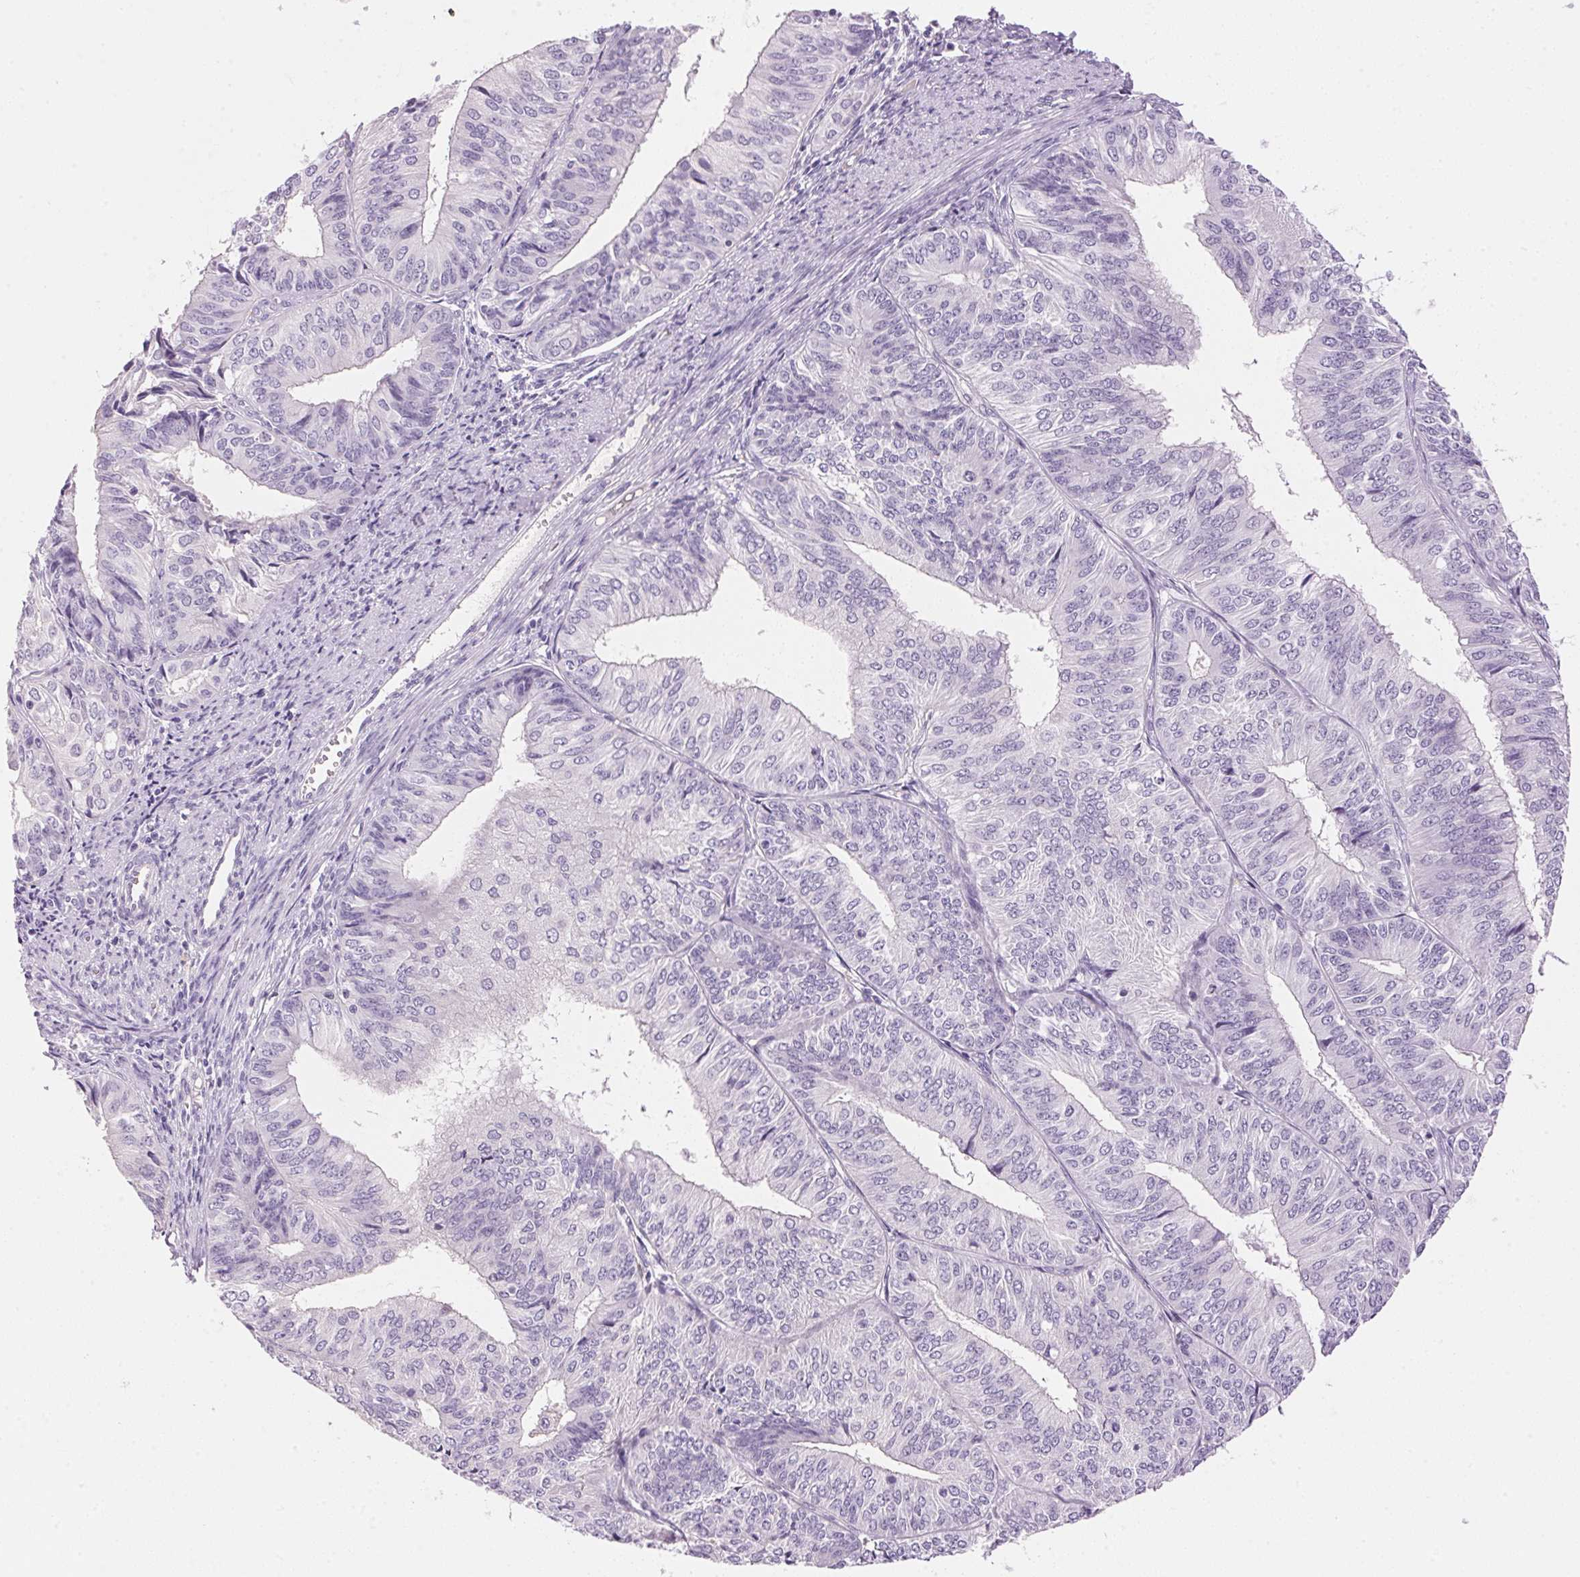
{"staining": {"intensity": "negative", "quantity": "none", "location": "none"}, "tissue": "endometrial cancer", "cell_type": "Tumor cells", "image_type": "cancer", "snomed": [{"axis": "morphology", "description": "Adenocarcinoma, NOS"}, {"axis": "topography", "description": "Endometrium"}], "caption": "Immunohistochemistry of adenocarcinoma (endometrial) demonstrates no expression in tumor cells. Brightfield microscopy of immunohistochemistry (IHC) stained with DAB (brown) and hematoxylin (blue), captured at high magnification.", "gene": "HSD17B2", "patient": {"sex": "female", "age": 58}}